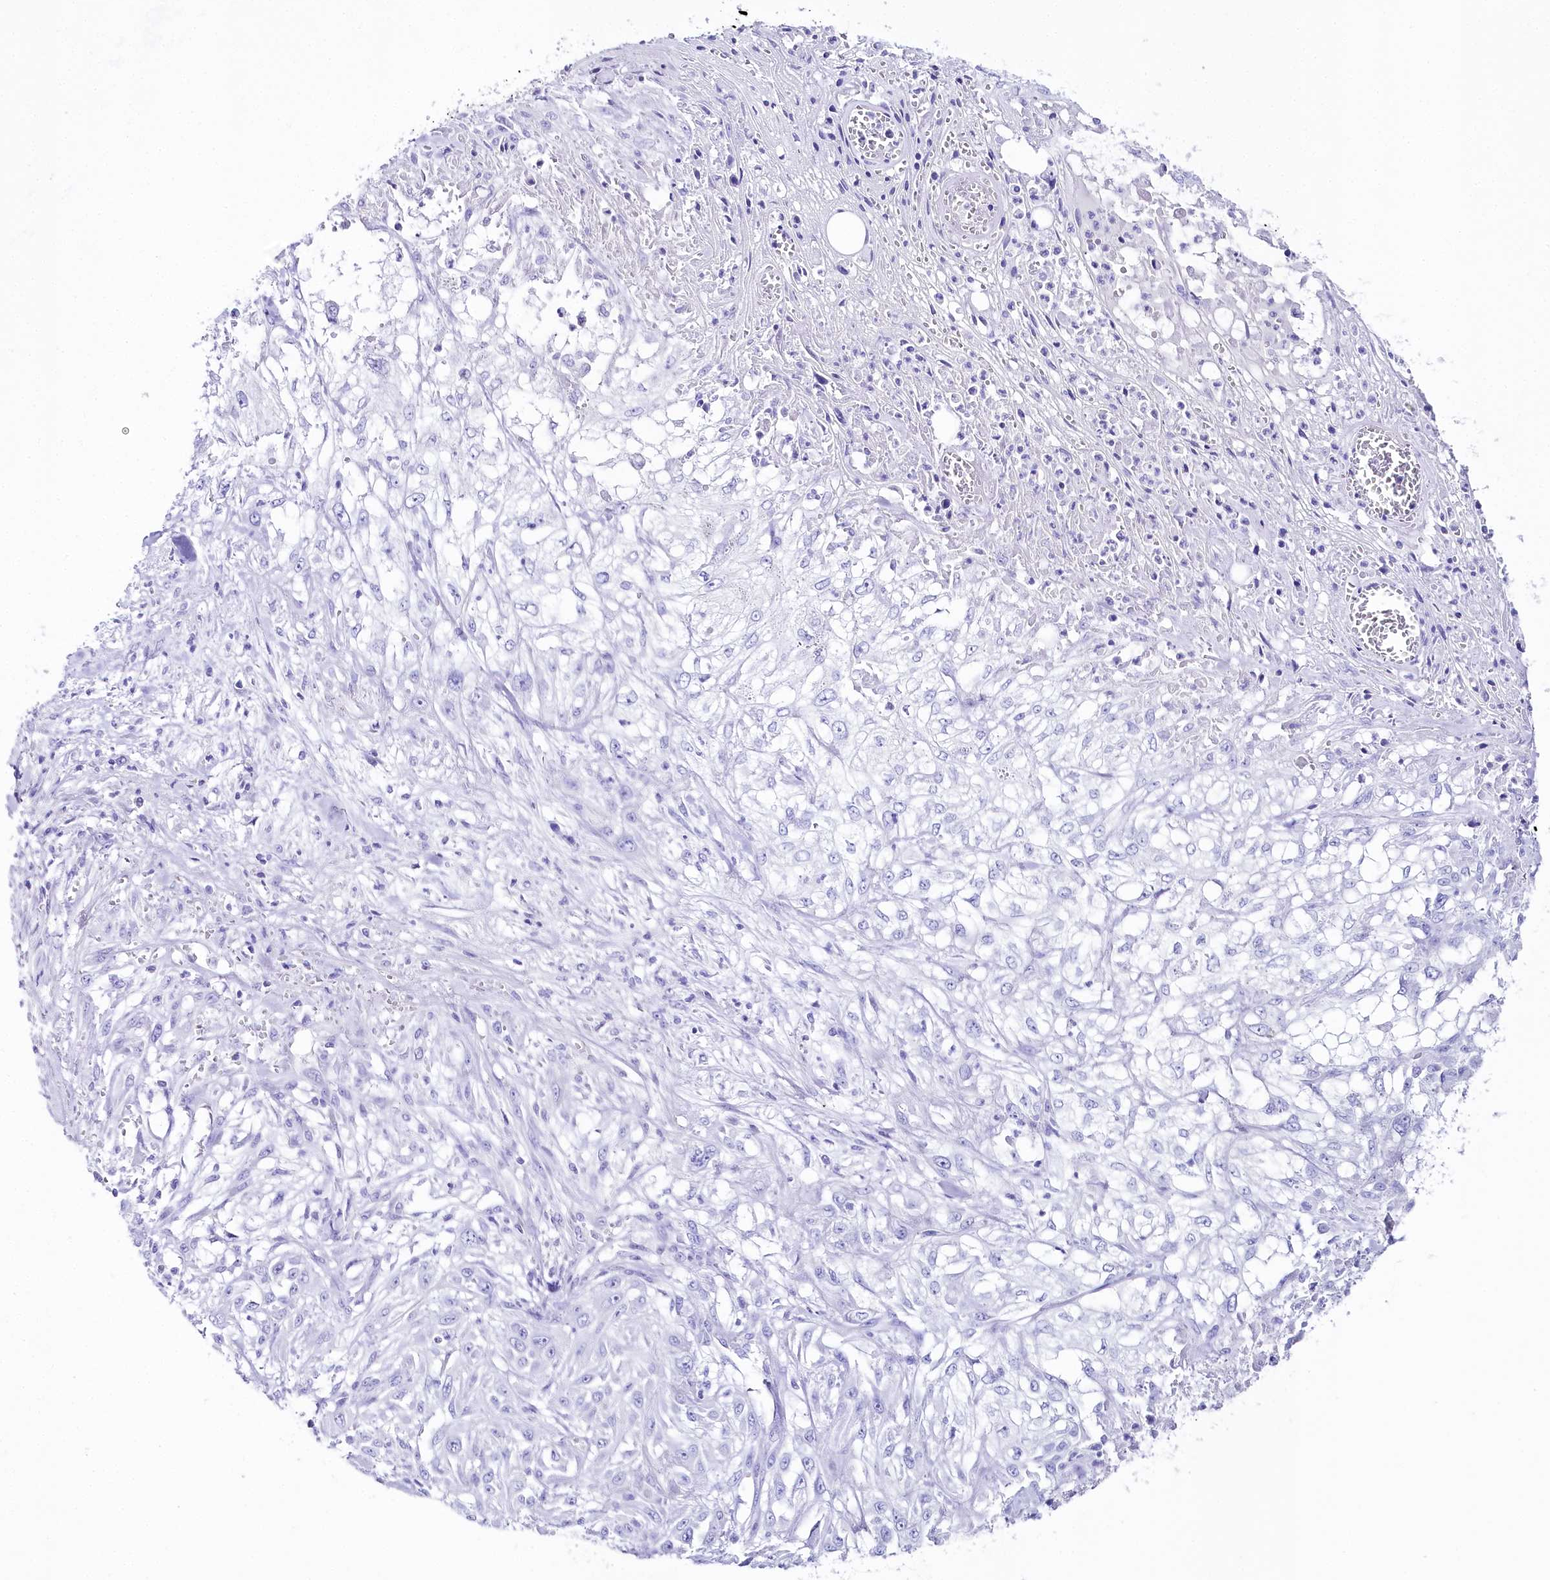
{"staining": {"intensity": "negative", "quantity": "none", "location": "none"}, "tissue": "skin cancer", "cell_type": "Tumor cells", "image_type": "cancer", "snomed": [{"axis": "morphology", "description": "Squamous cell carcinoma, NOS"}, {"axis": "morphology", "description": "Squamous cell carcinoma, metastatic, NOS"}, {"axis": "topography", "description": "Skin"}, {"axis": "topography", "description": "Lymph node"}], "caption": "IHC micrograph of neoplastic tissue: squamous cell carcinoma (skin) stained with DAB demonstrates no significant protein expression in tumor cells.", "gene": "CSN3", "patient": {"sex": "male", "age": 75}}